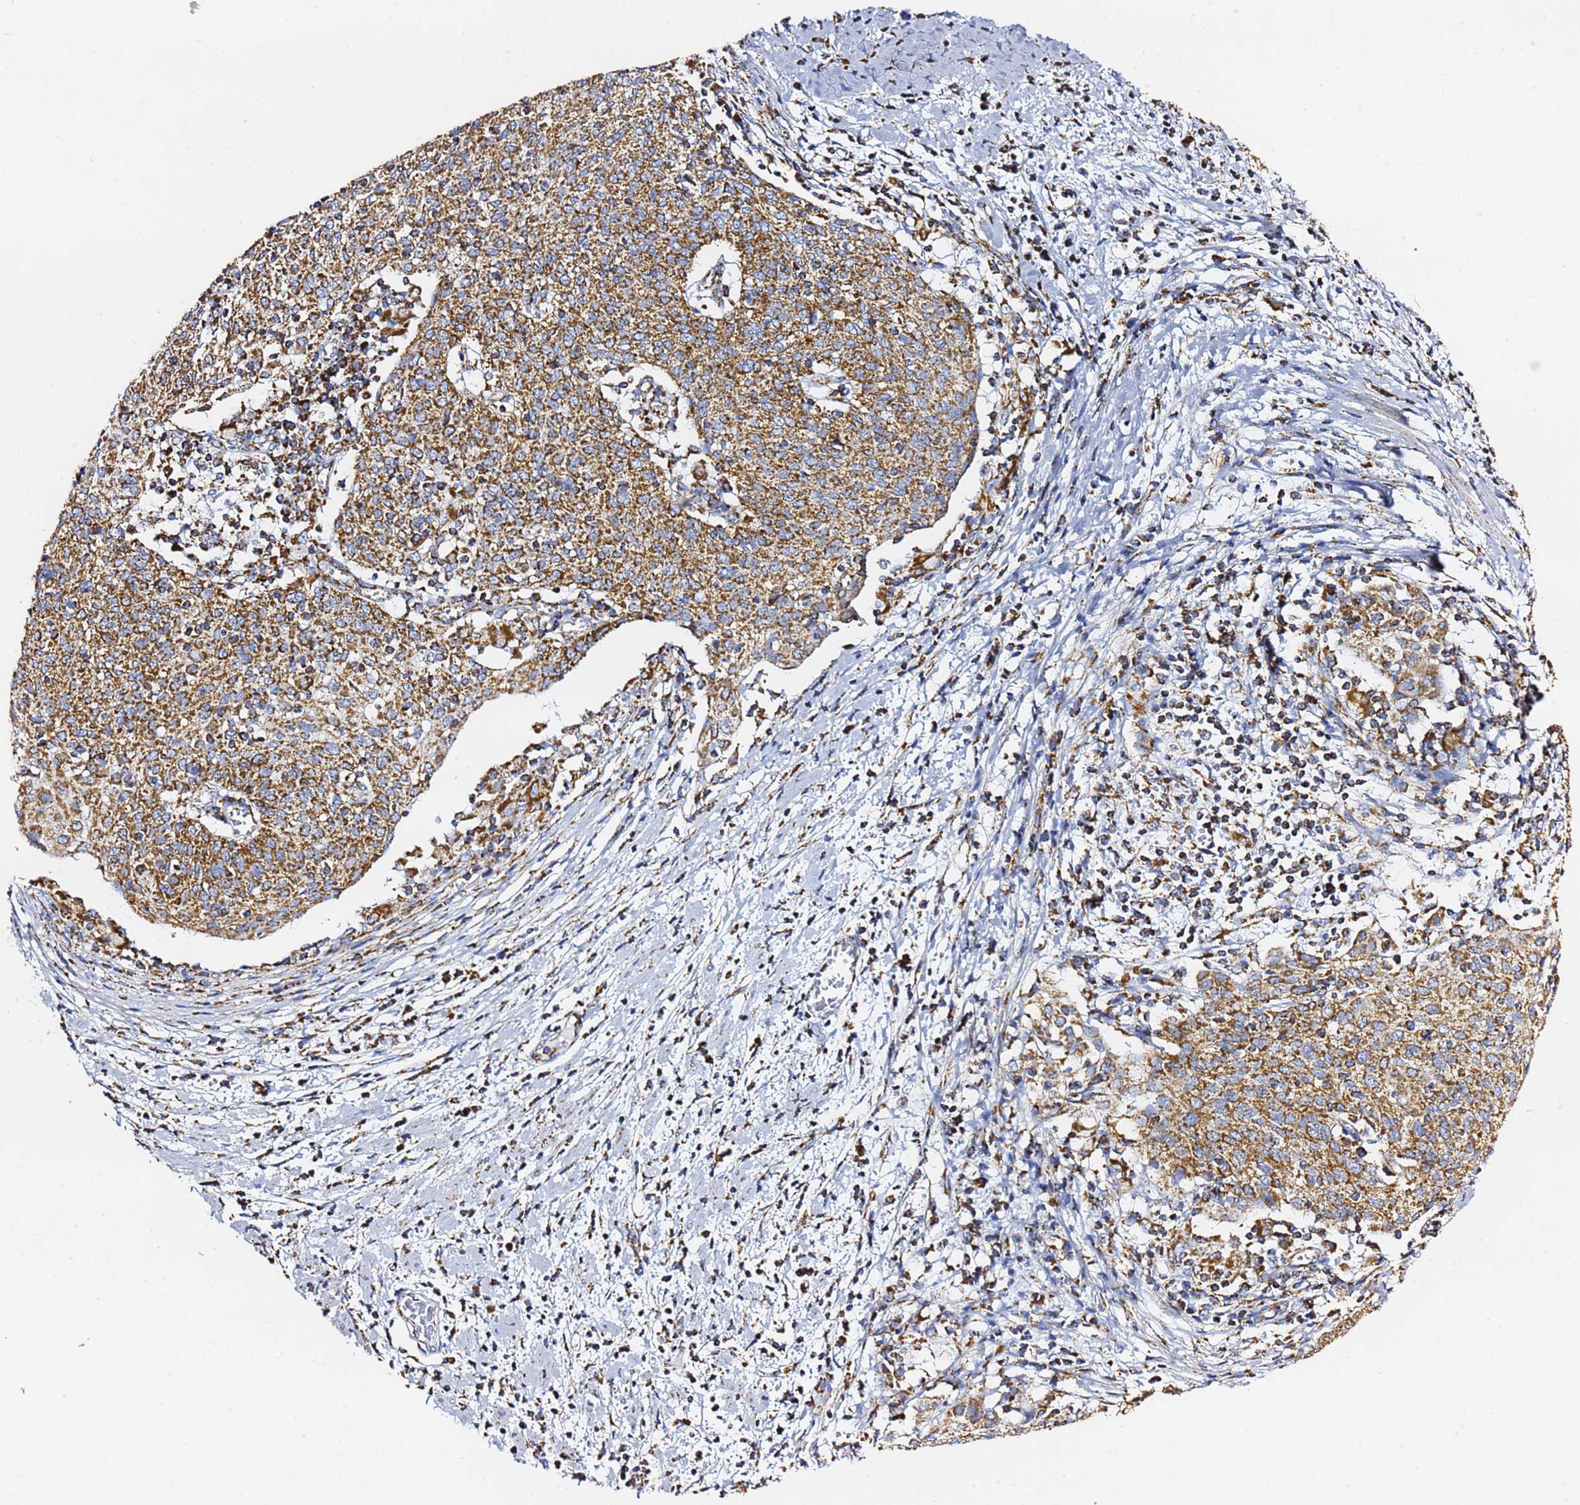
{"staining": {"intensity": "strong", "quantity": ">75%", "location": "cytoplasmic/membranous"}, "tissue": "cervical cancer", "cell_type": "Tumor cells", "image_type": "cancer", "snomed": [{"axis": "morphology", "description": "Squamous cell carcinoma, NOS"}, {"axis": "topography", "description": "Cervix"}], "caption": "A brown stain highlights strong cytoplasmic/membranous staining of a protein in human cervical squamous cell carcinoma tumor cells.", "gene": "PHB2", "patient": {"sex": "female", "age": 52}}